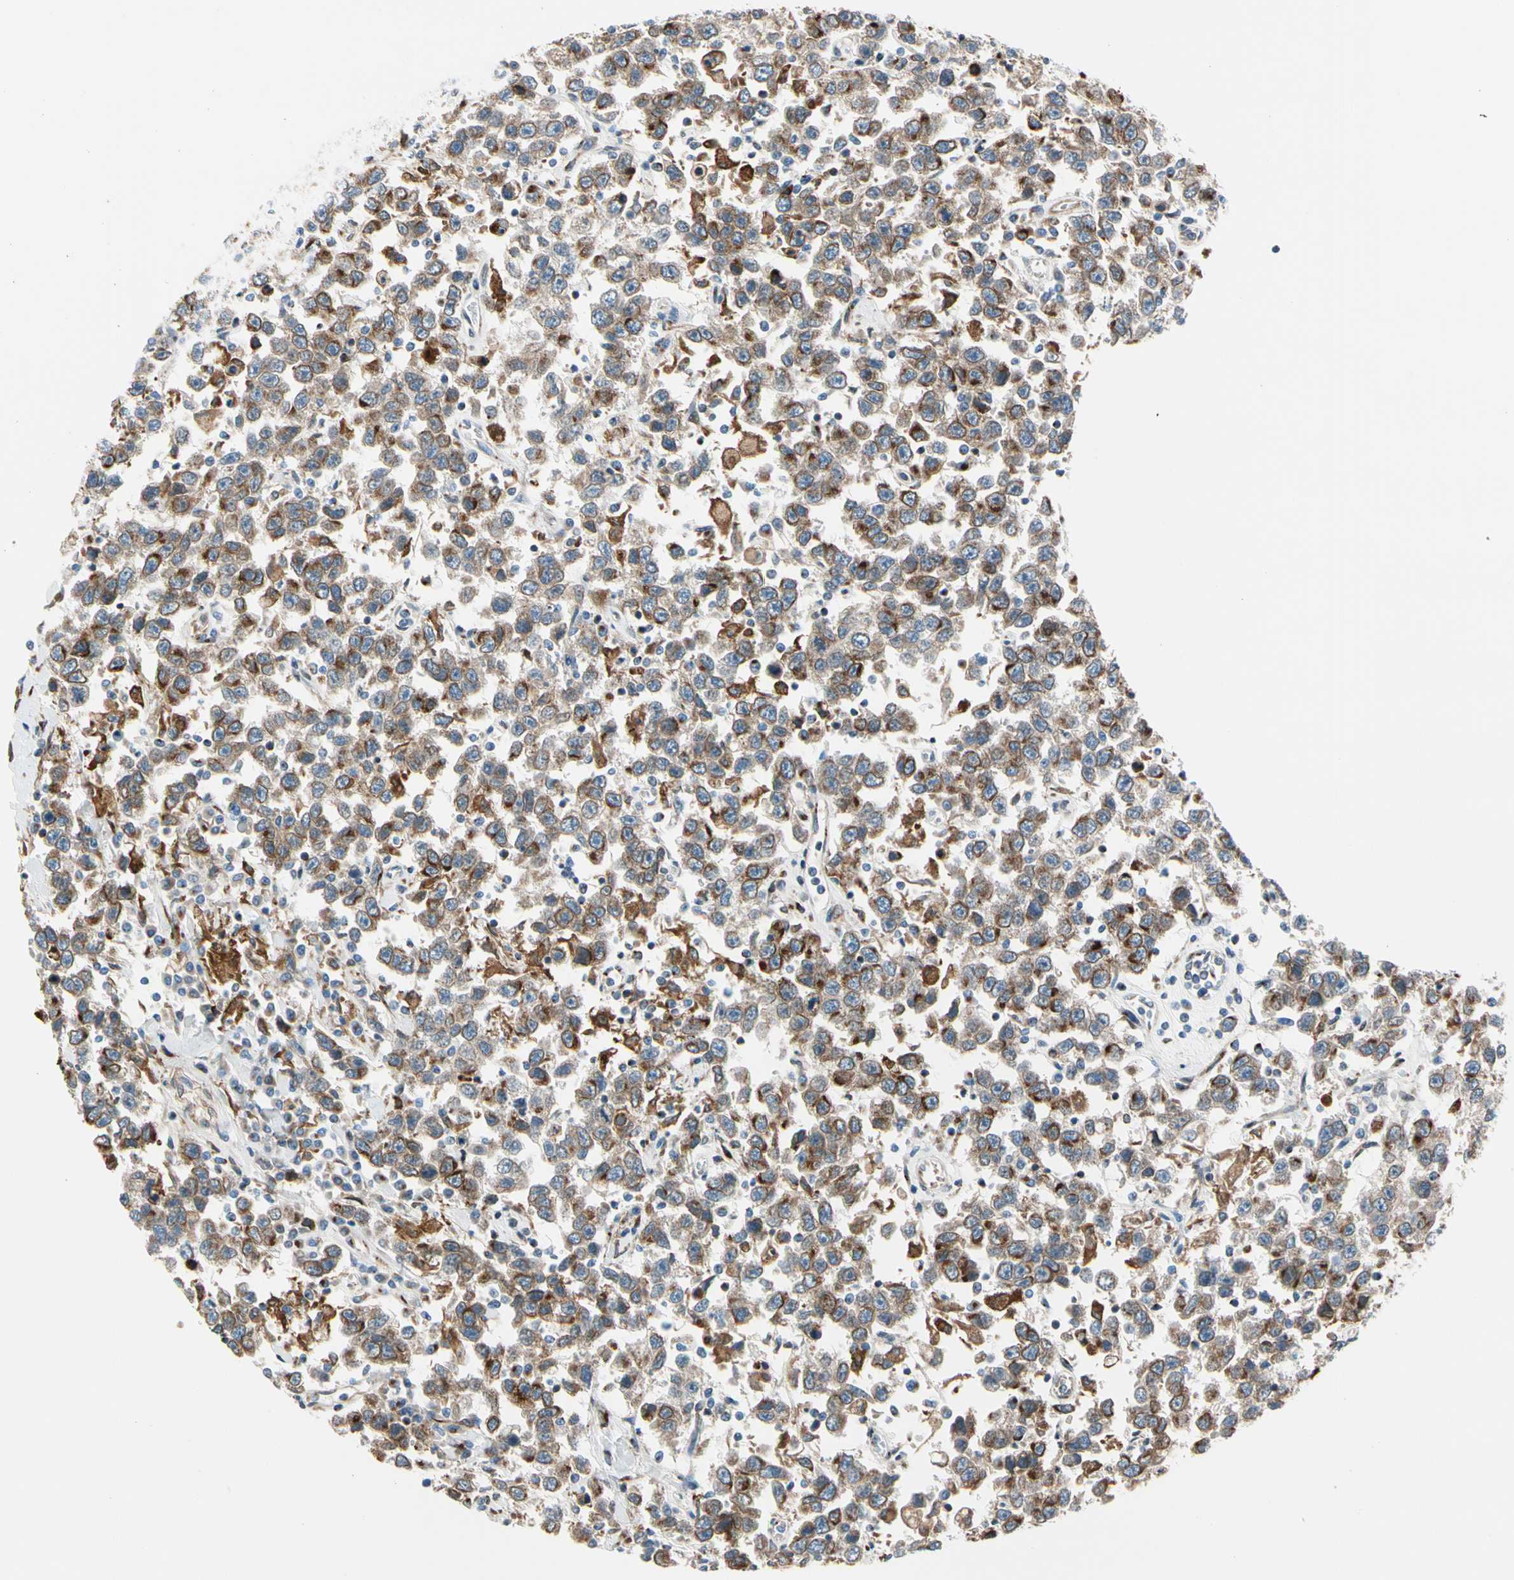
{"staining": {"intensity": "moderate", "quantity": ">75%", "location": "cytoplasmic/membranous"}, "tissue": "testis cancer", "cell_type": "Tumor cells", "image_type": "cancer", "snomed": [{"axis": "morphology", "description": "Seminoma, NOS"}, {"axis": "topography", "description": "Testis"}], "caption": "Tumor cells exhibit medium levels of moderate cytoplasmic/membranous positivity in approximately >75% of cells in testis cancer. (Stains: DAB (3,3'-diaminobenzidine) in brown, nuclei in blue, Microscopy: brightfield microscopy at high magnification).", "gene": "NUCB1", "patient": {"sex": "male", "age": 41}}